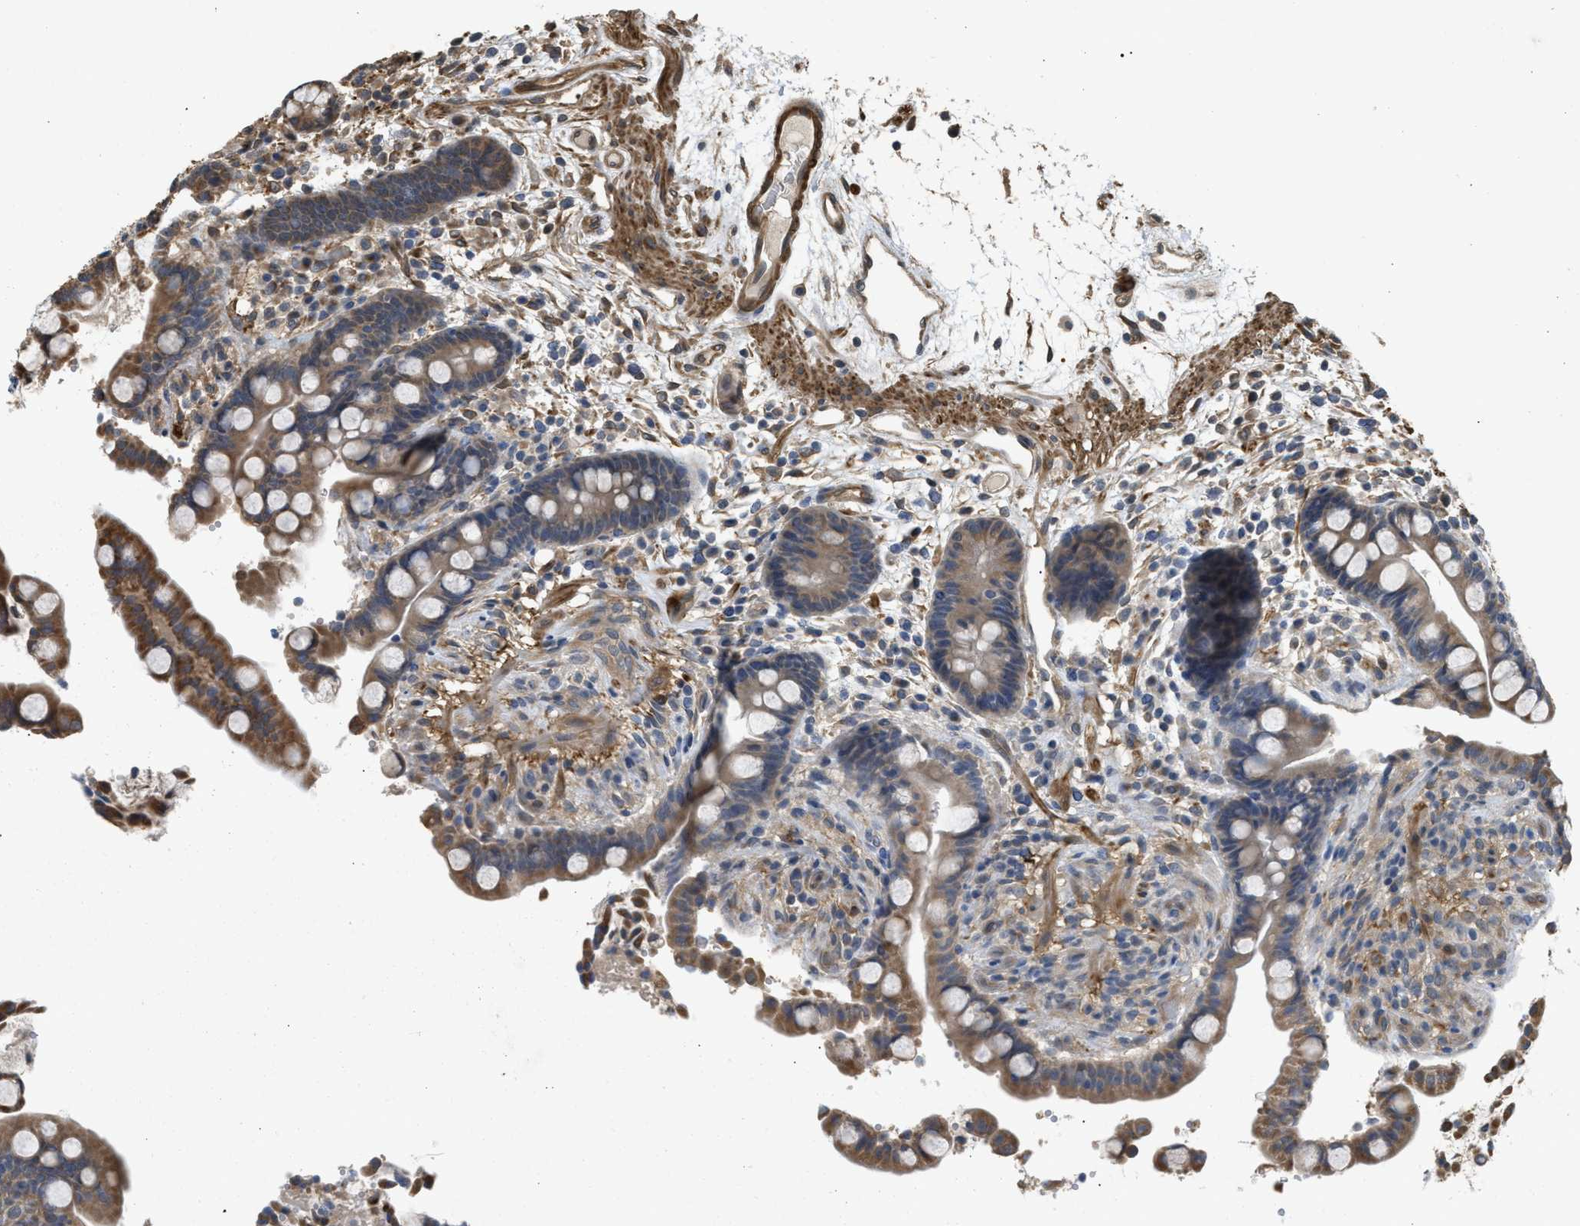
{"staining": {"intensity": "strong", "quantity": ">75%", "location": "cytoplasmic/membranous"}, "tissue": "colon", "cell_type": "Endothelial cells", "image_type": "normal", "snomed": [{"axis": "morphology", "description": "Normal tissue, NOS"}, {"axis": "topography", "description": "Colon"}], "caption": "DAB immunohistochemical staining of benign colon reveals strong cytoplasmic/membranous protein staining in about >75% of endothelial cells.", "gene": "BAG3", "patient": {"sex": "male", "age": 73}}